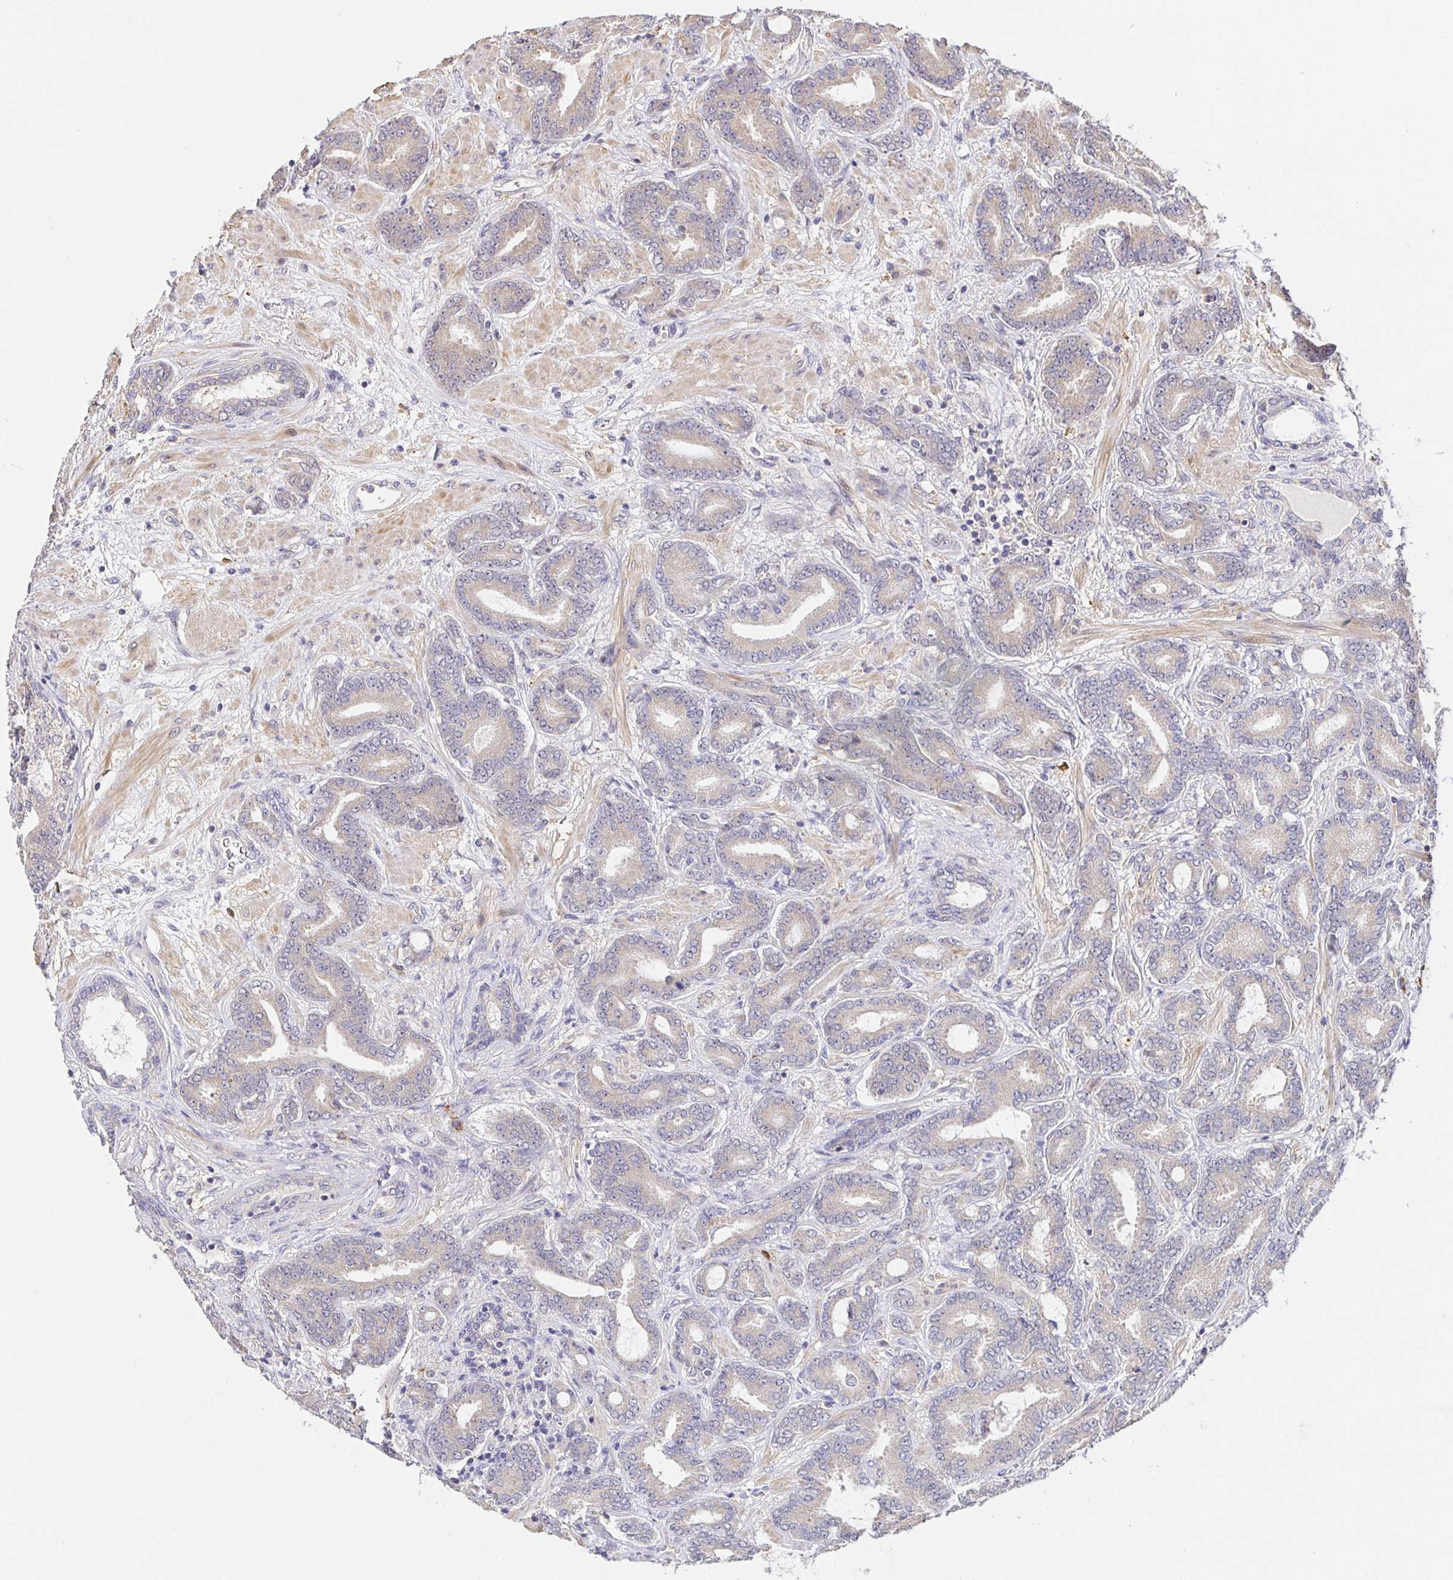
{"staining": {"intensity": "weak", "quantity": "25%-75%", "location": "cytoplasmic/membranous"}, "tissue": "prostate cancer", "cell_type": "Tumor cells", "image_type": "cancer", "snomed": [{"axis": "morphology", "description": "Adenocarcinoma, High grade"}, {"axis": "topography", "description": "Prostate"}], "caption": "A brown stain highlights weak cytoplasmic/membranous expression of a protein in prostate cancer tumor cells.", "gene": "ZDHHC11", "patient": {"sex": "male", "age": 62}}